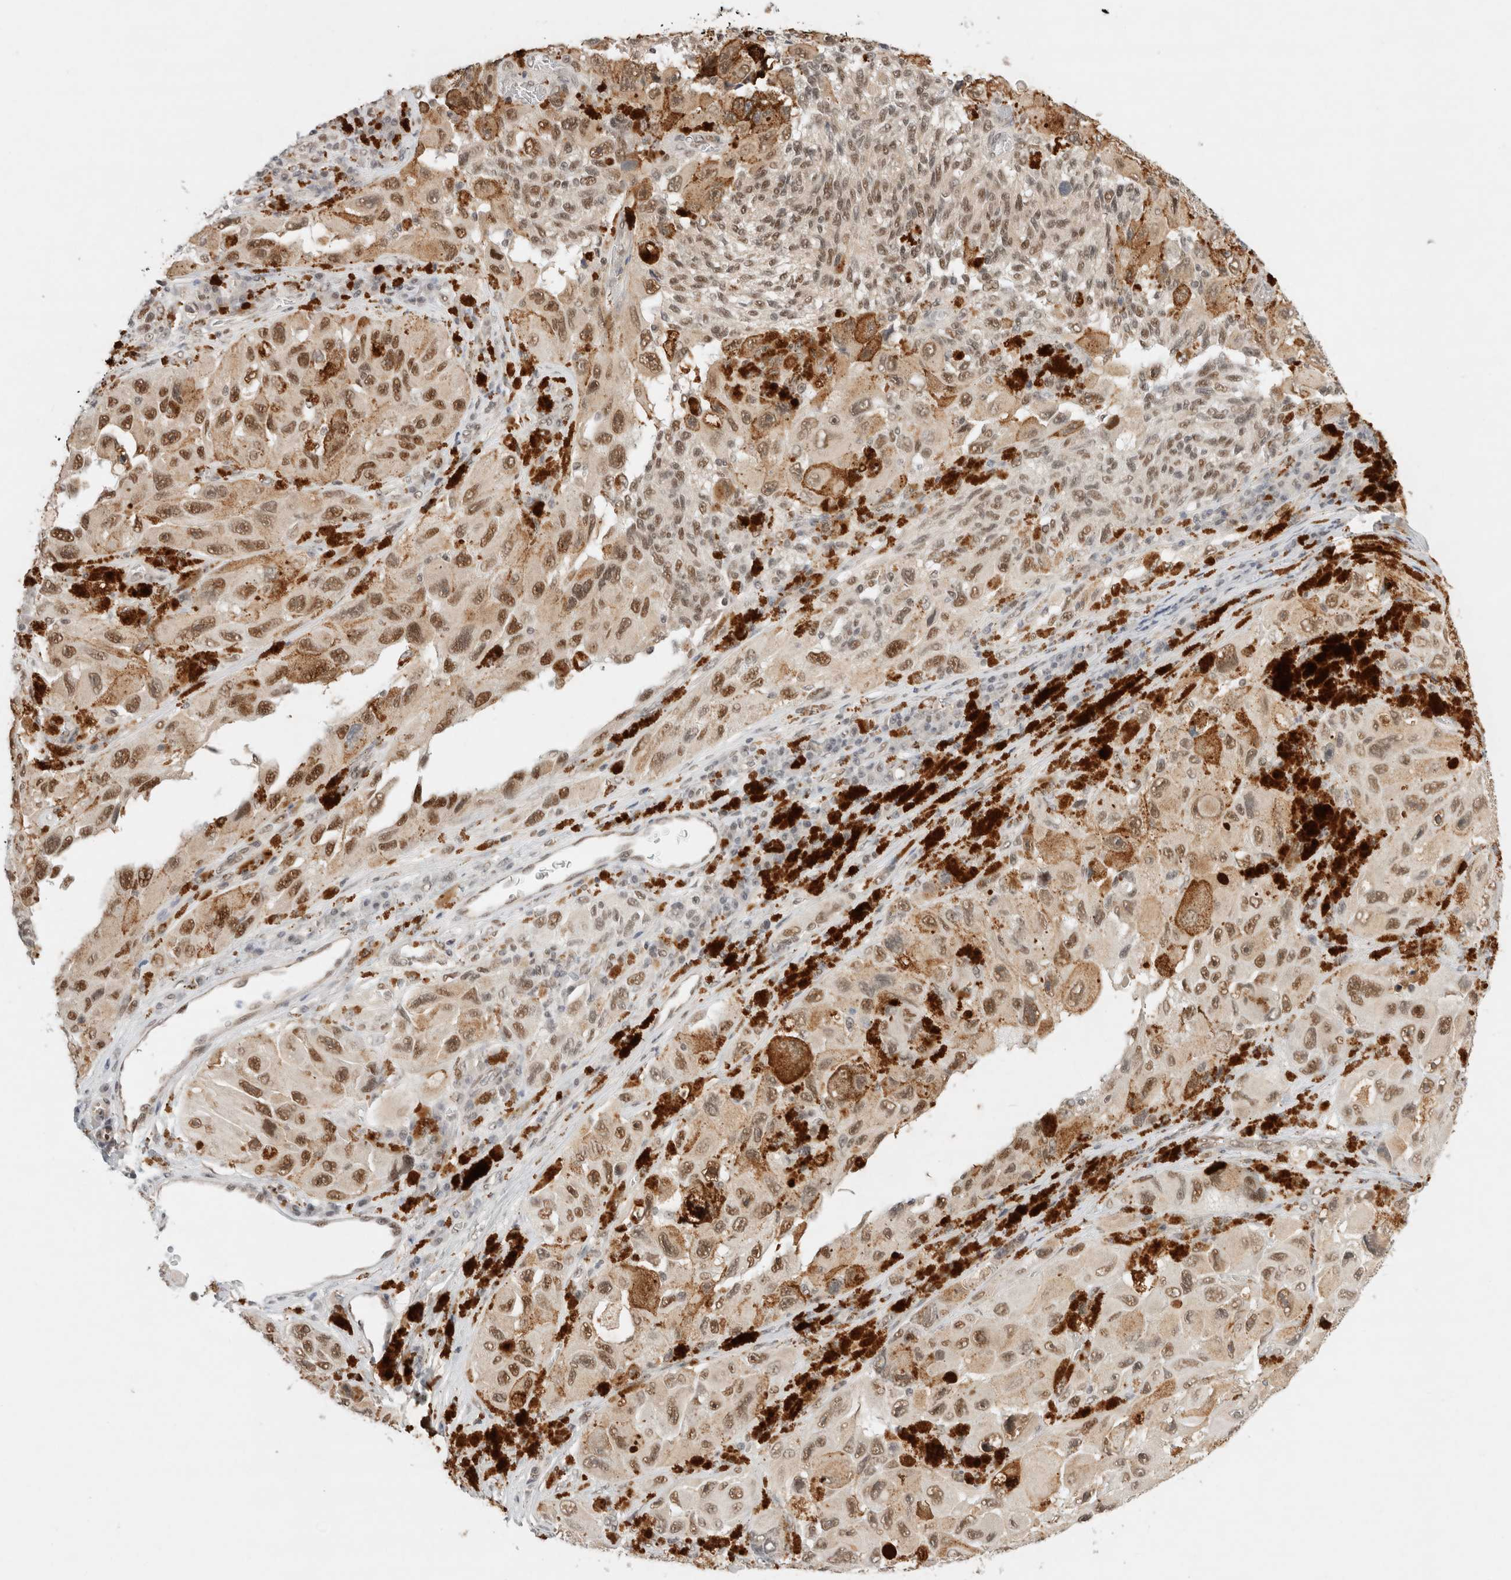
{"staining": {"intensity": "moderate", "quantity": ">75%", "location": "nuclear"}, "tissue": "melanoma", "cell_type": "Tumor cells", "image_type": "cancer", "snomed": [{"axis": "morphology", "description": "Malignant melanoma, NOS"}, {"axis": "topography", "description": "Skin"}], "caption": "This micrograph shows IHC staining of melanoma, with medium moderate nuclear expression in approximately >75% of tumor cells.", "gene": "GTF2I", "patient": {"sex": "female", "age": 73}}